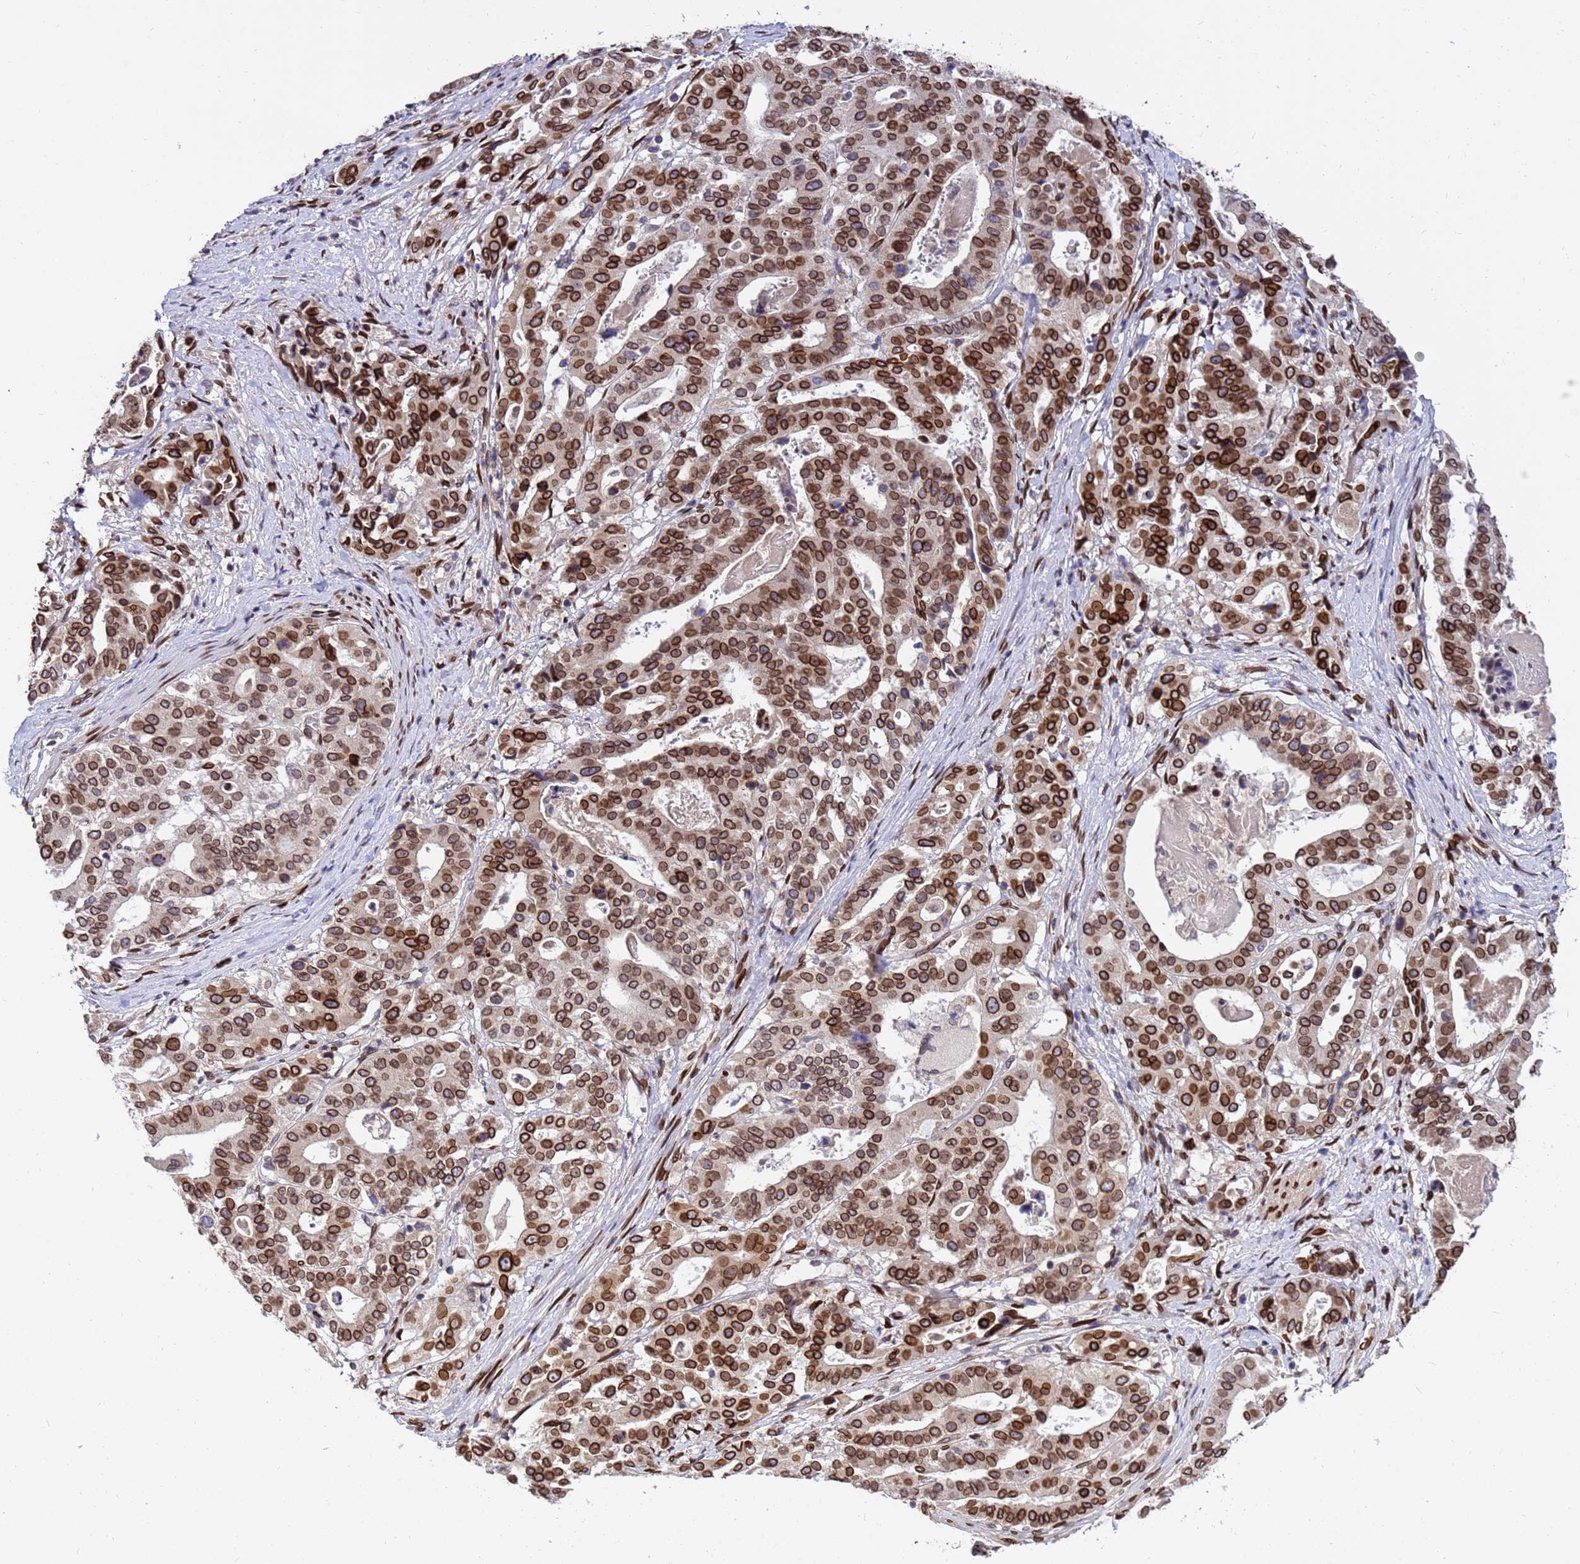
{"staining": {"intensity": "strong", "quantity": ">75%", "location": "cytoplasmic/membranous,nuclear"}, "tissue": "stomach cancer", "cell_type": "Tumor cells", "image_type": "cancer", "snomed": [{"axis": "morphology", "description": "Adenocarcinoma, NOS"}, {"axis": "topography", "description": "Stomach"}], "caption": "There is high levels of strong cytoplasmic/membranous and nuclear staining in tumor cells of stomach adenocarcinoma, as demonstrated by immunohistochemical staining (brown color).", "gene": "GPR135", "patient": {"sex": "male", "age": 48}}